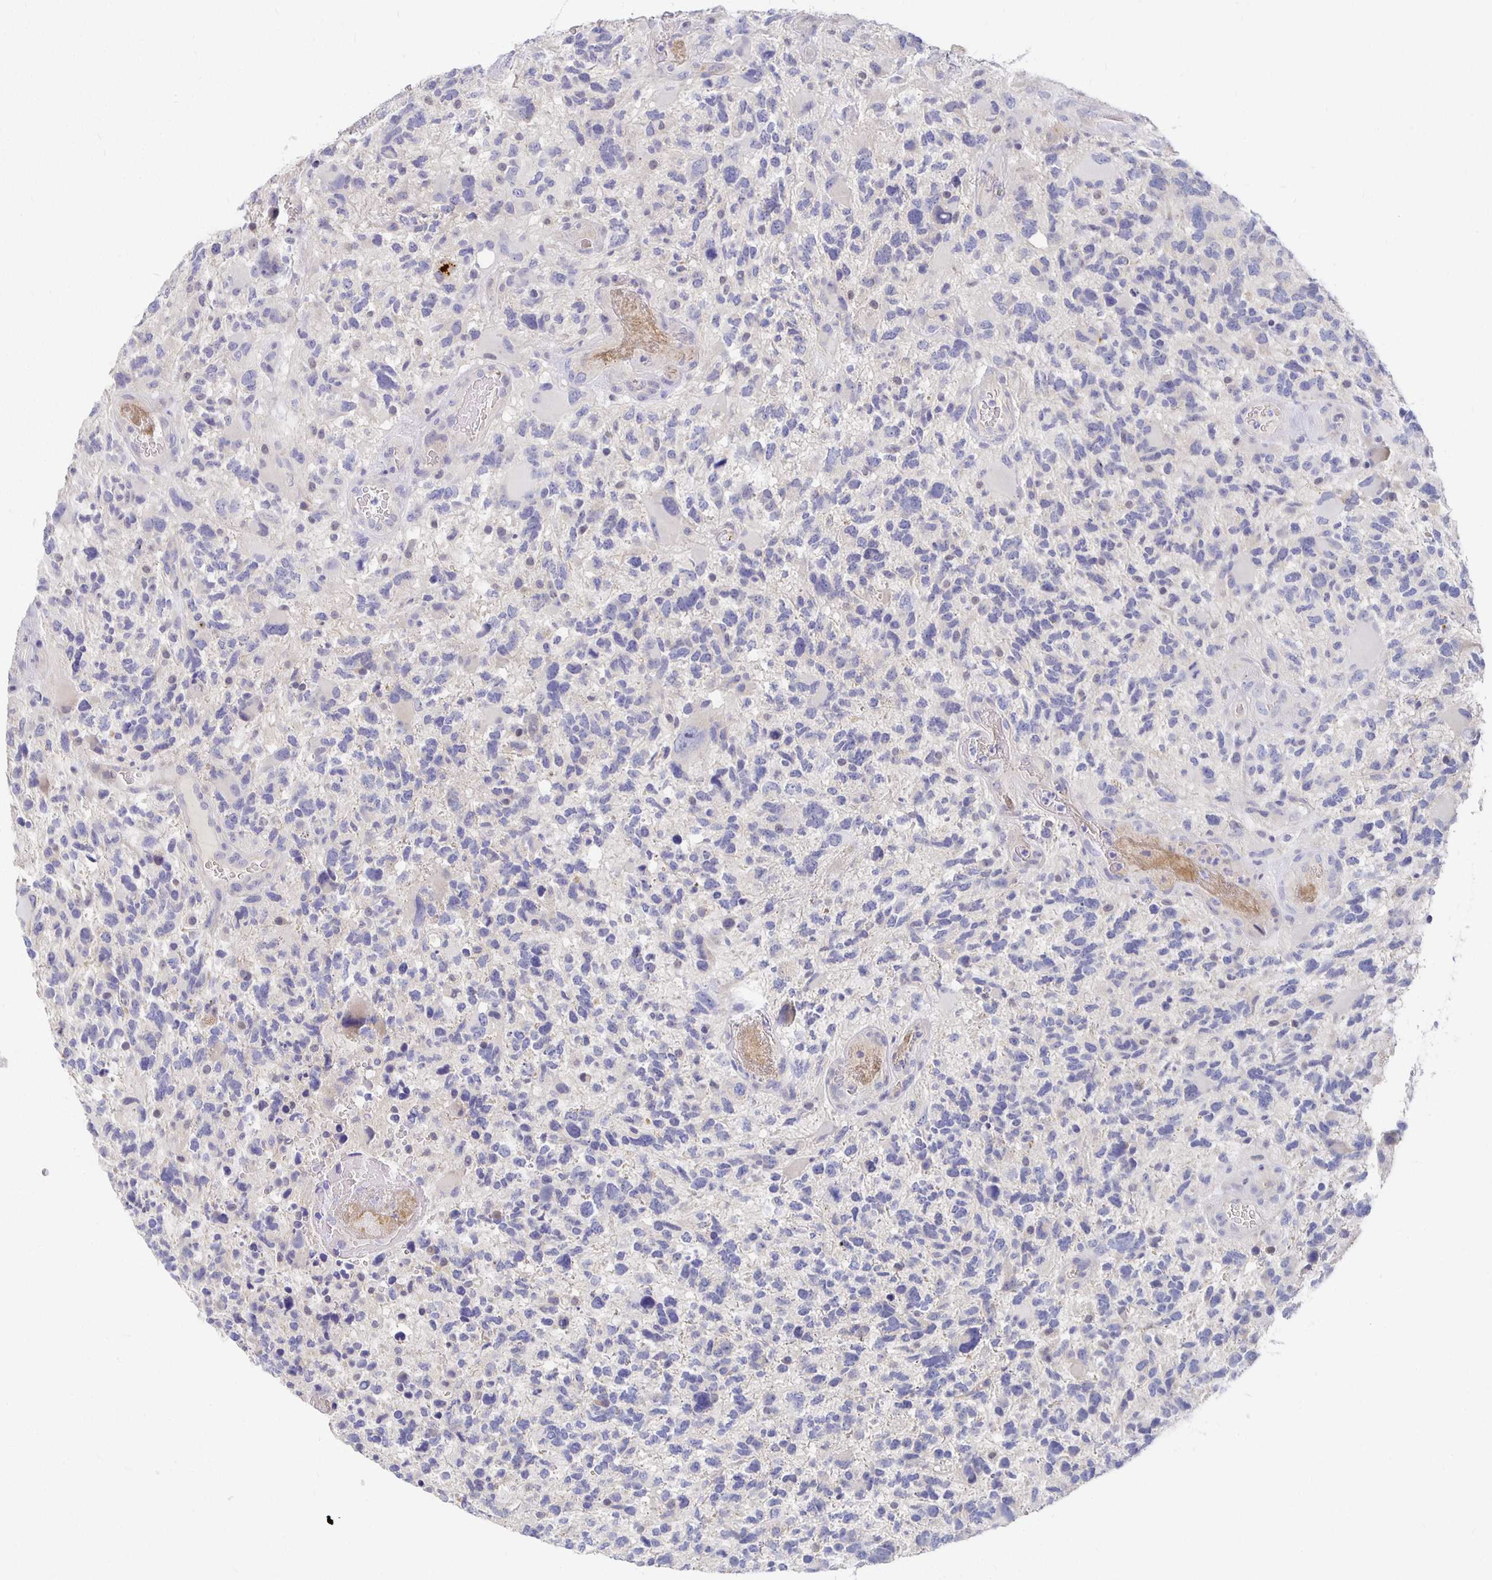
{"staining": {"intensity": "negative", "quantity": "none", "location": "none"}, "tissue": "glioma", "cell_type": "Tumor cells", "image_type": "cancer", "snomed": [{"axis": "morphology", "description": "Glioma, malignant, High grade"}, {"axis": "topography", "description": "Brain"}], "caption": "A micrograph of high-grade glioma (malignant) stained for a protein exhibits no brown staining in tumor cells.", "gene": "FKRP", "patient": {"sex": "female", "age": 71}}